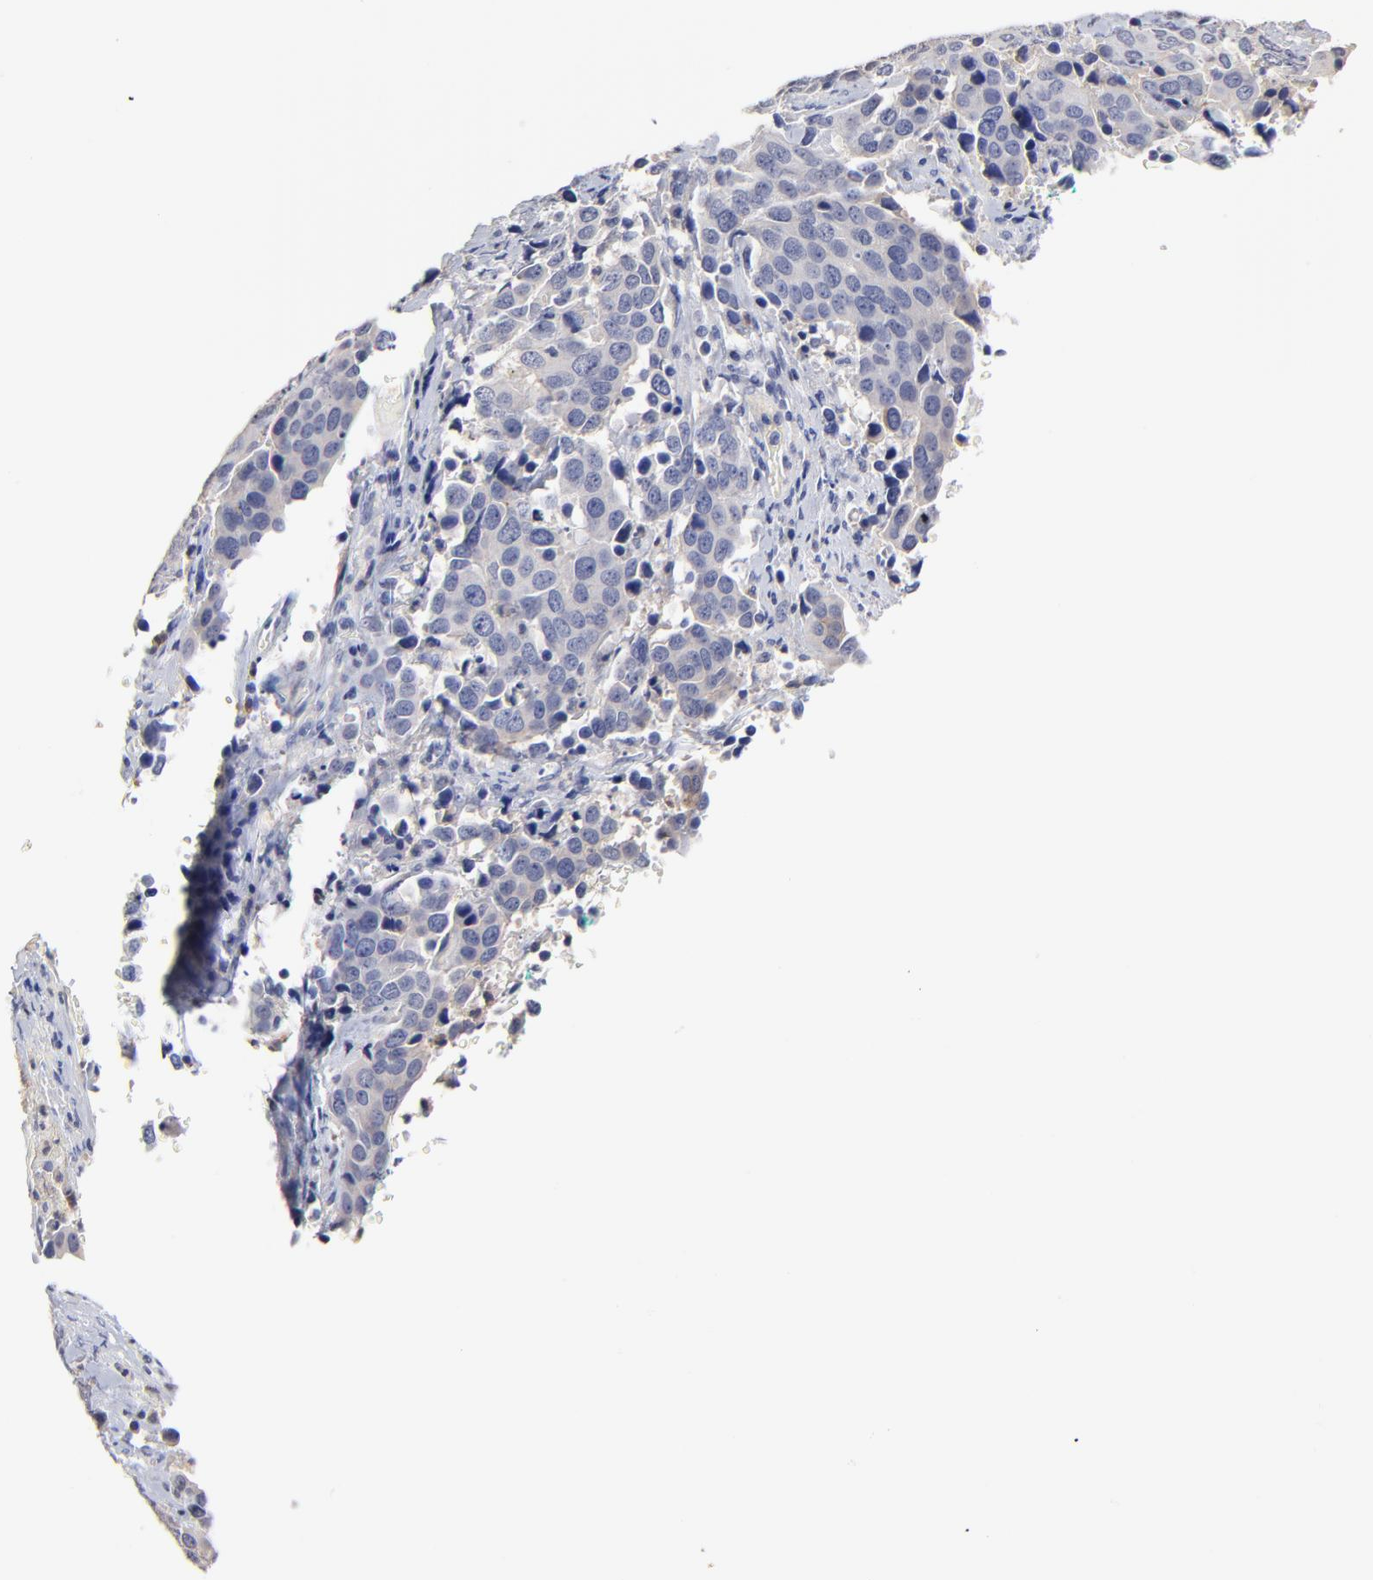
{"staining": {"intensity": "negative", "quantity": "none", "location": "none"}, "tissue": "cervical cancer", "cell_type": "Tumor cells", "image_type": "cancer", "snomed": [{"axis": "morphology", "description": "Squamous cell carcinoma, NOS"}, {"axis": "topography", "description": "Cervix"}], "caption": "Cervical cancer (squamous cell carcinoma) stained for a protein using immunohistochemistry displays no positivity tumor cells.", "gene": "CXADR", "patient": {"sex": "female", "age": 54}}